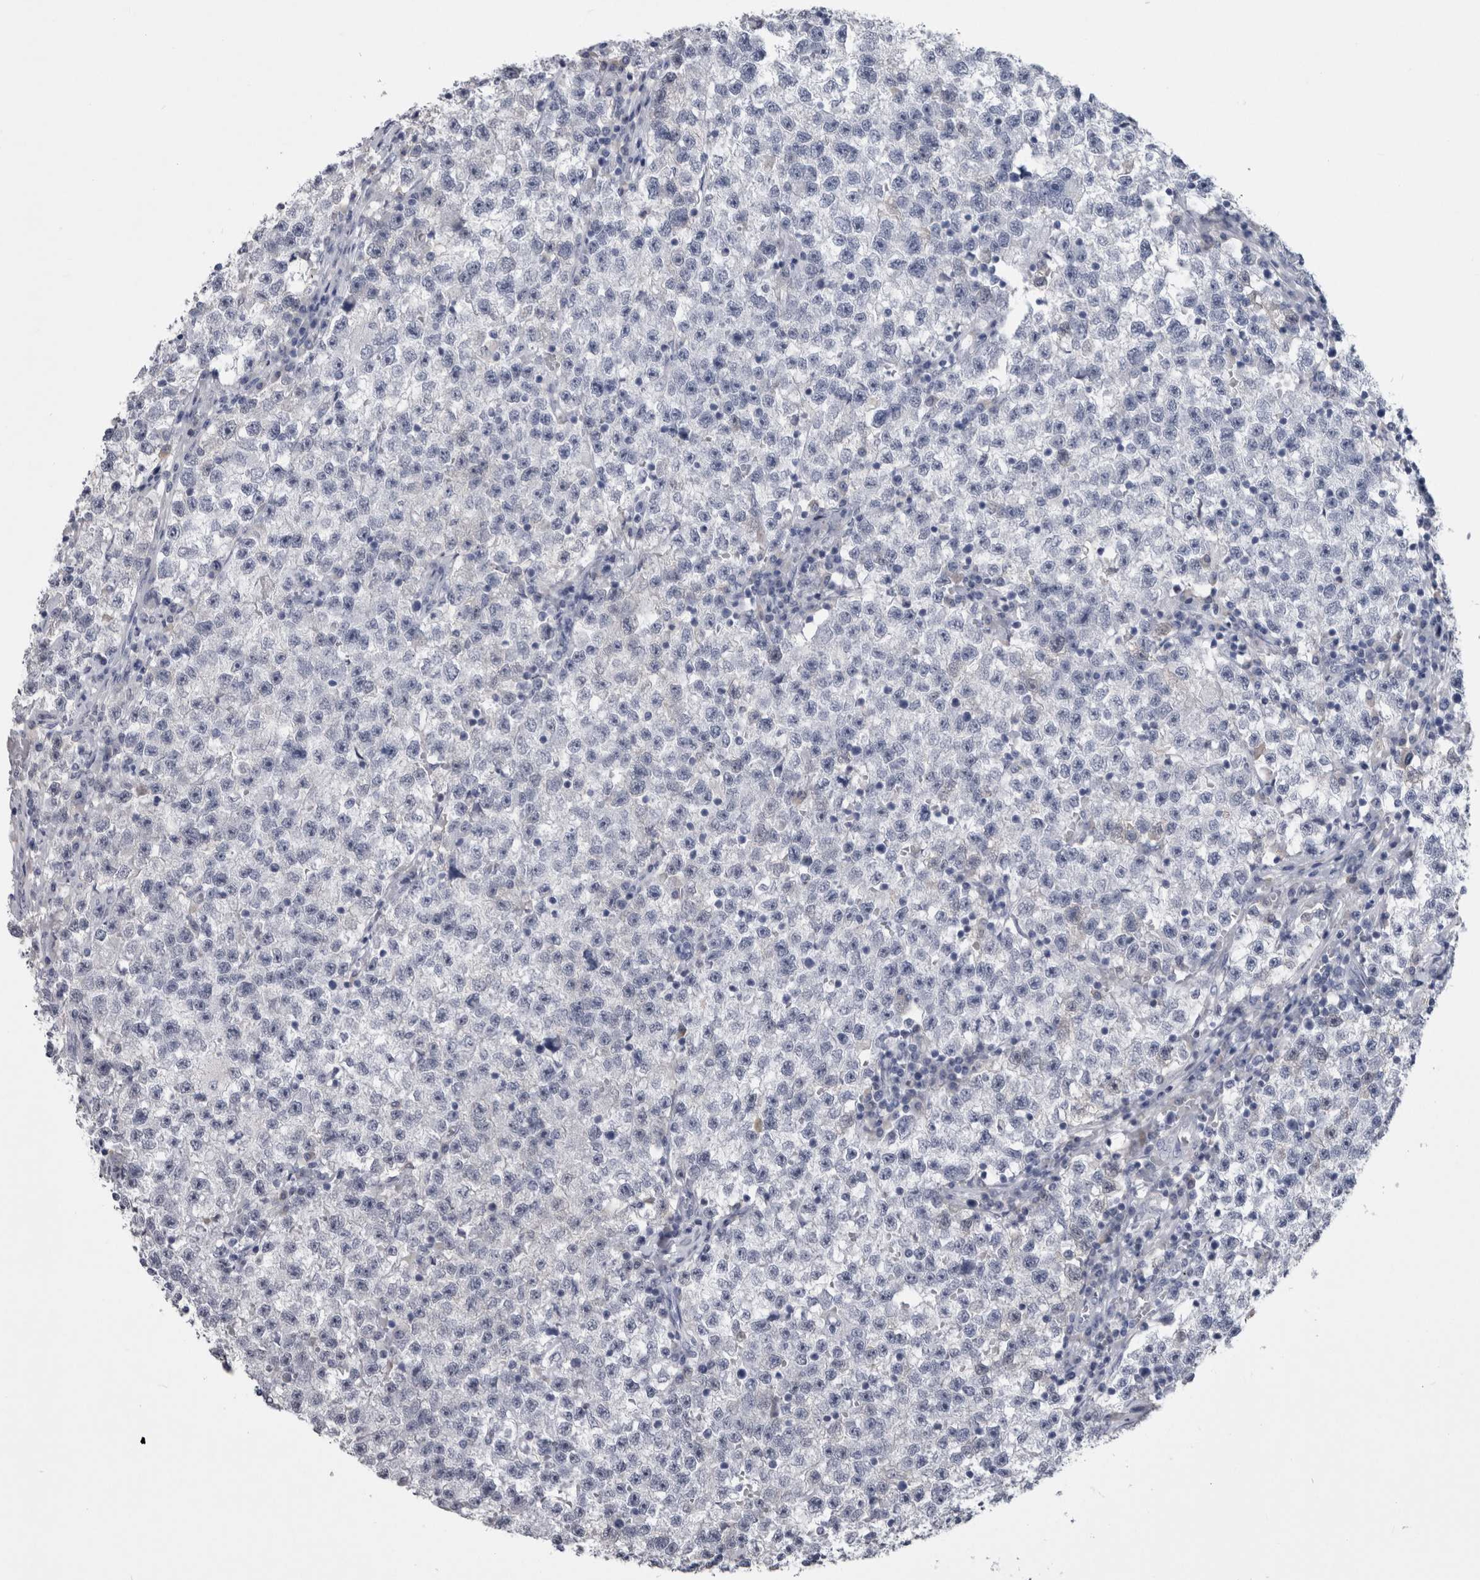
{"staining": {"intensity": "negative", "quantity": "none", "location": "none"}, "tissue": "testis cancer", "cell_type": "Tumor cells", "image_type": "cancer", "snomed": [{"axis": "morphology", "description": "Seminoma, NOS"}, {"axis": "topography", "description": "Testis"}], "caption": "Human testis cancer (seminoma) stained for a protein using immunohistochemistry (IHC) exhibits no staining in tumor cells.", "gene": "PAX5", "patient": {"sex": "male", "age": 22}}